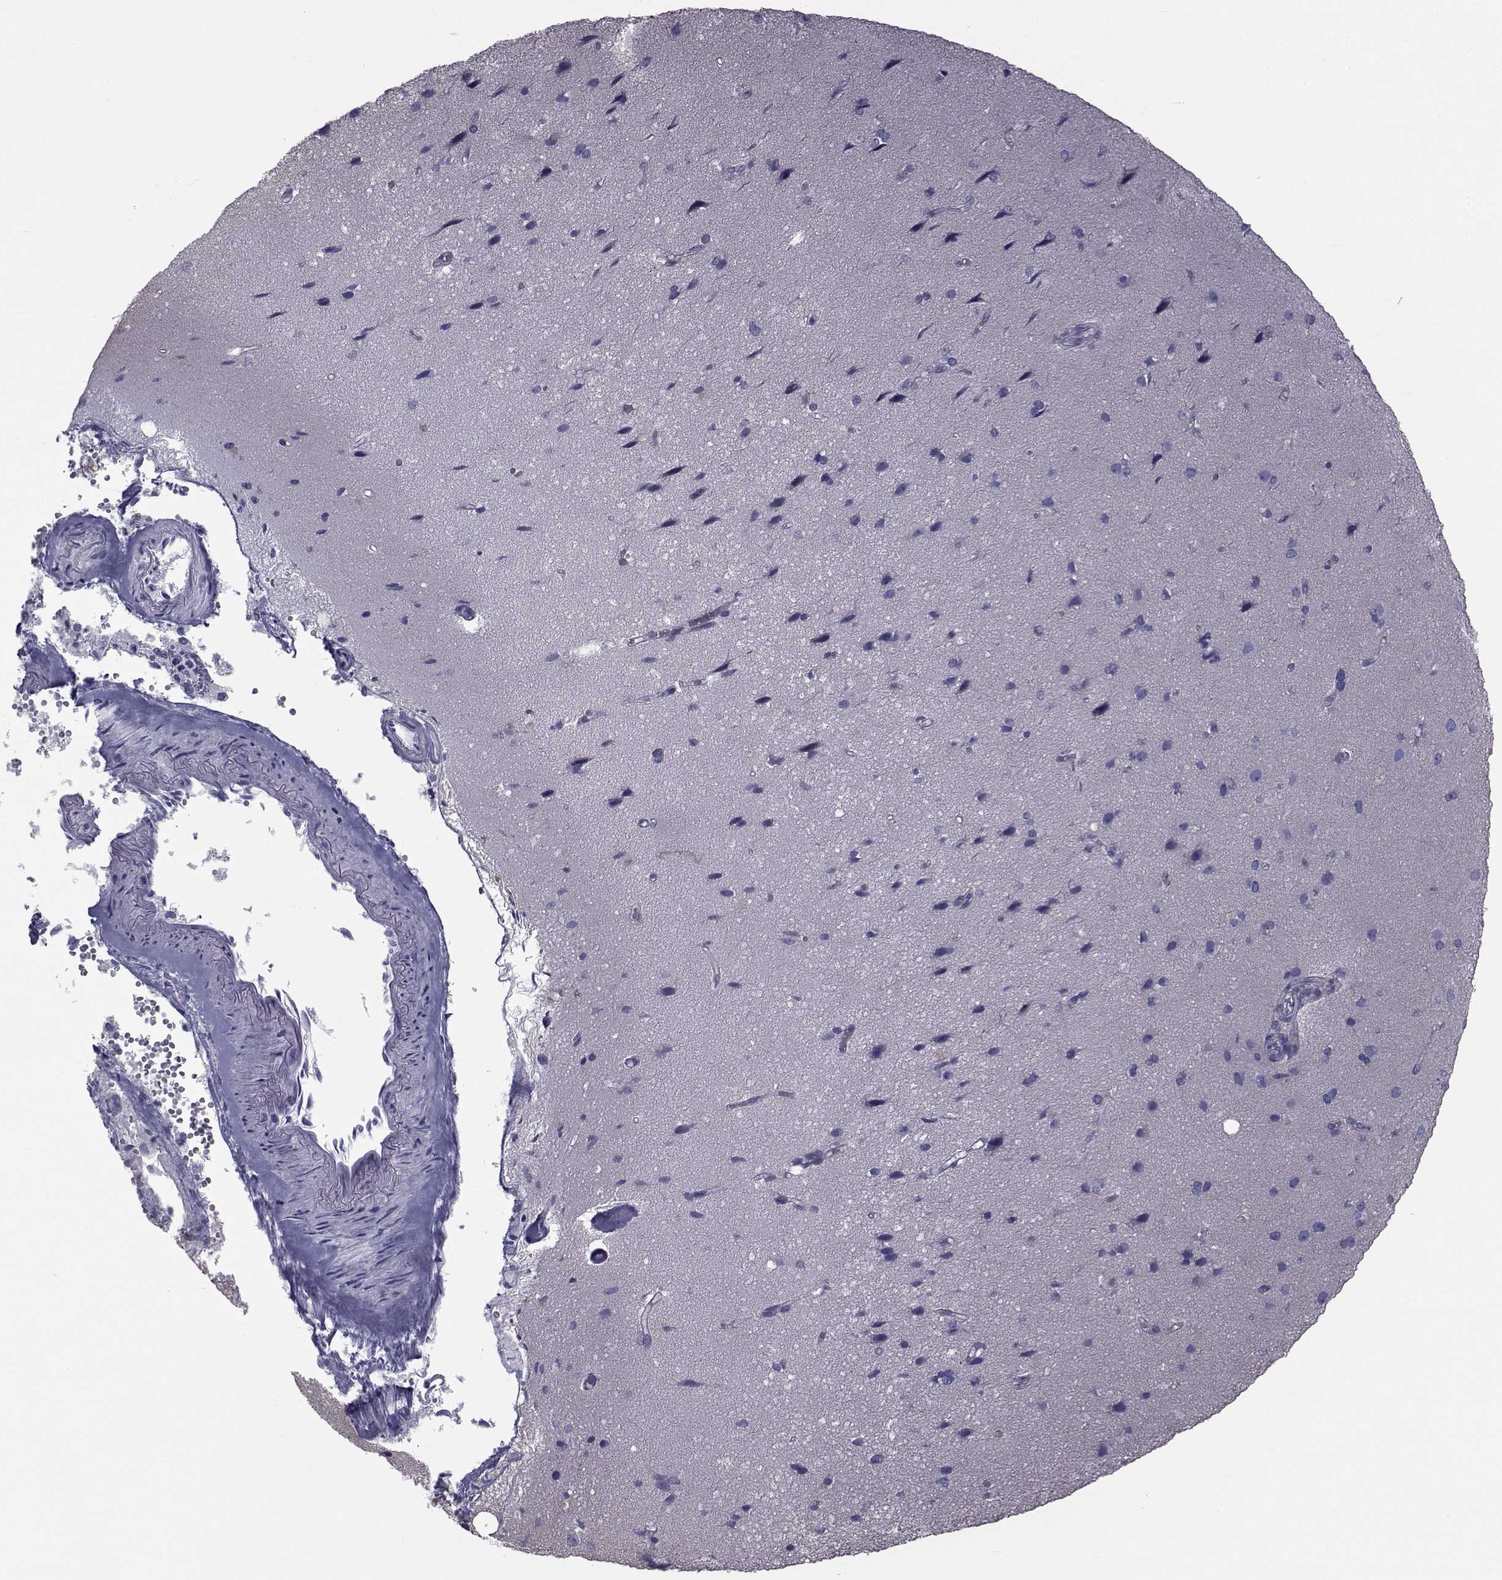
{"staining": {"intensity": "negative", "quantity": "none", "location": "none"}, "tissue": "cerebral cortex", "cell_type": "Endothelial cells", "image_type": "normal", "snomed": [{"axis": "morphology", "description": "Normal tissue, NOS"}, {"axis": "morphology", "description": "Glioma, malignant, High grade"}, {"axis": "topography", "description": "Cerebral cortex"}], "caption": "Protein analysis of benign cerebral cortex exhibits no significant staining in endothelial cells.", "gene": "FDXR", "patient": {"sex": "male", "age": 71}}